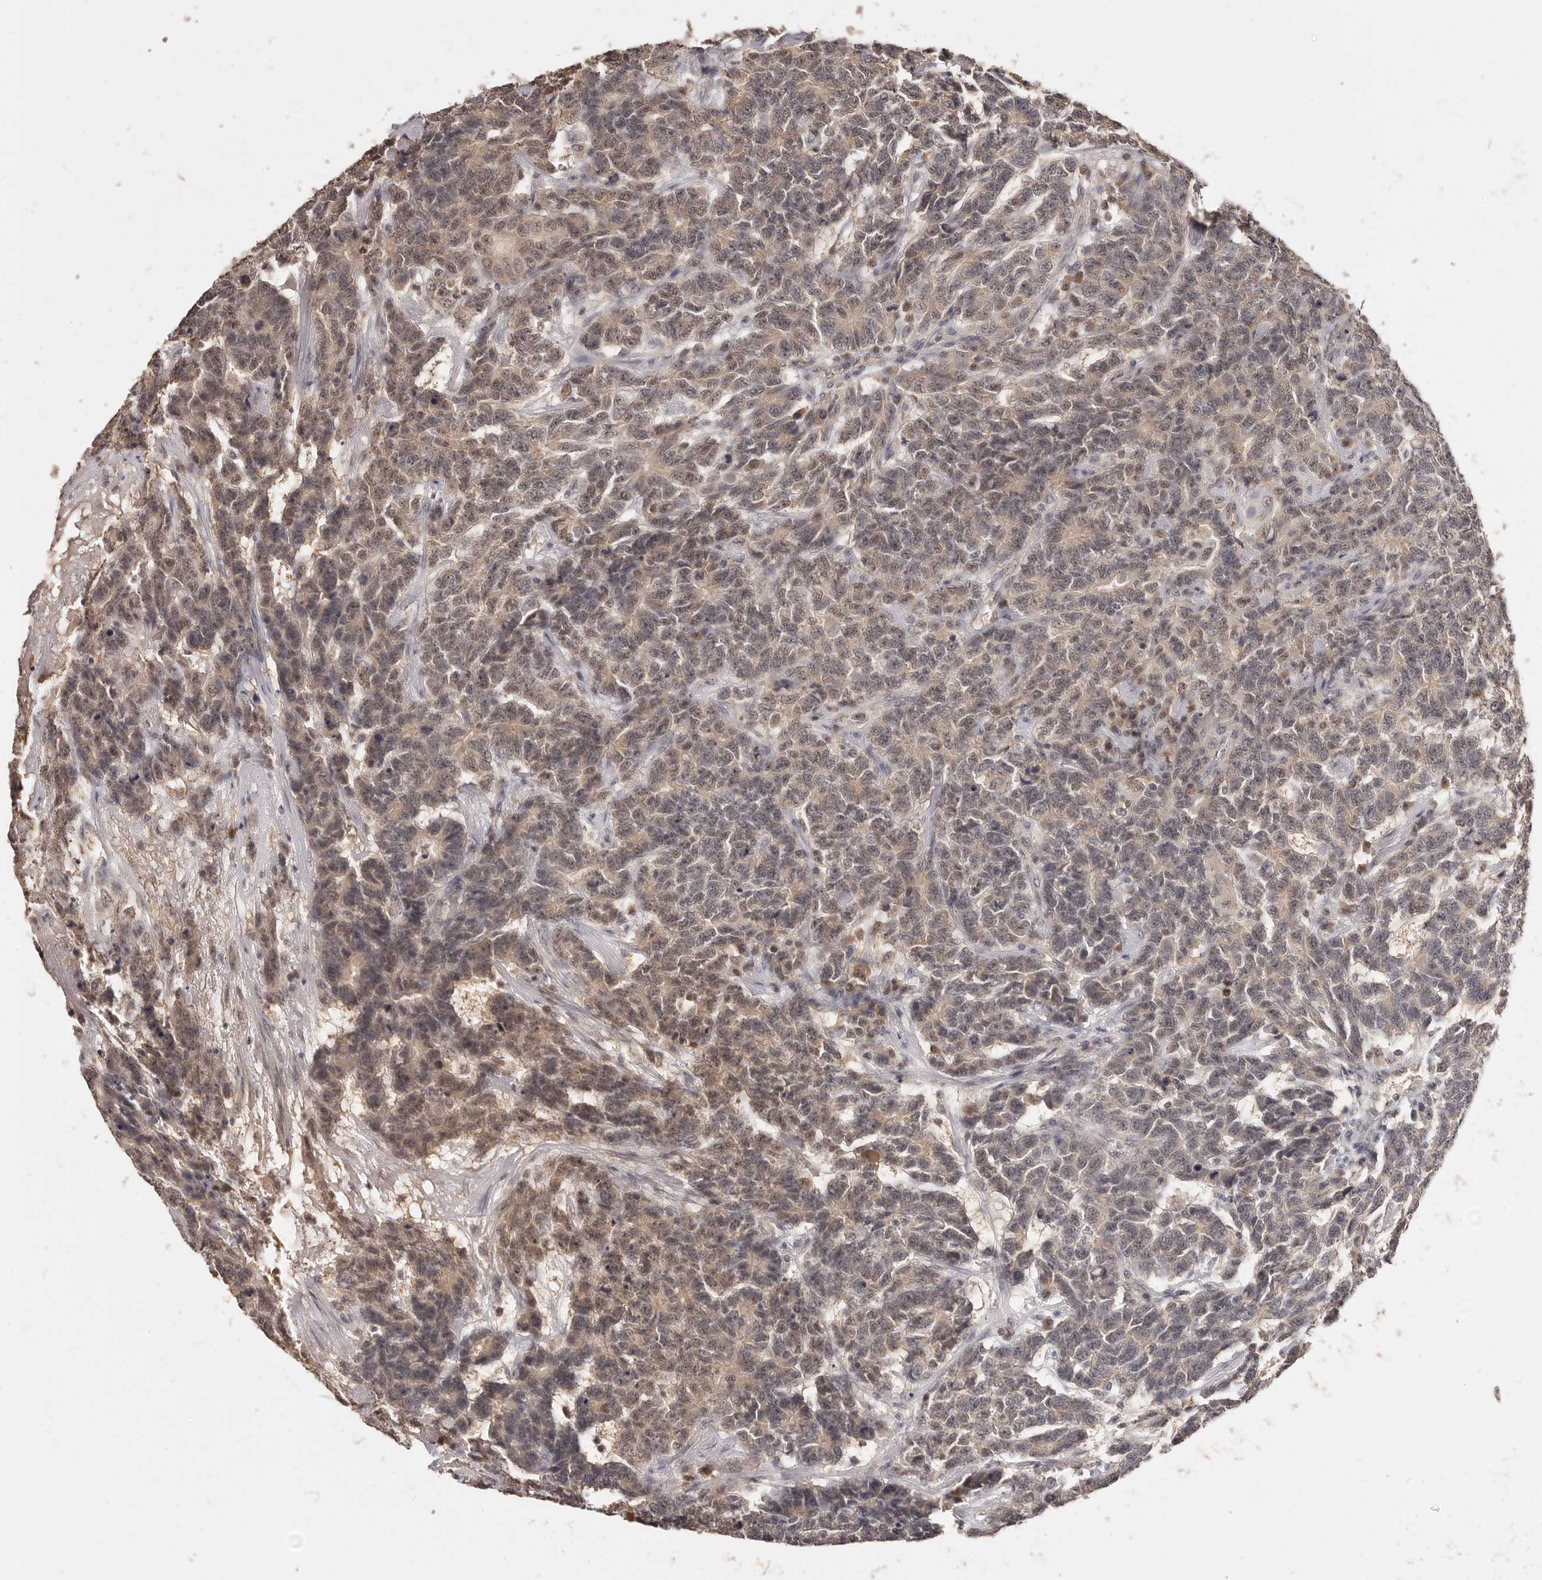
{"staining": {"intensity": "weak", "quantity": ">75%", "location": "cytoplasmic/membranous,nuclear"}, "tissue": "testis cancer", "cell_type": "Tumor cells", "image_type": "cancer", "snomed": [{"axis": "morphology", "description": "Carcinoma, Embryonal, NOS"}, {"axis": "topography", "description": "Testis"}], "caption": "Immunohistochemical staining of testis cancer shows low levels of weak cytoplasmic/membranous and nuclear positivity in approximately >75% of tumor cells.", "gene": "TSPAN13", "patient": {"sex": "male", "age": 26}}